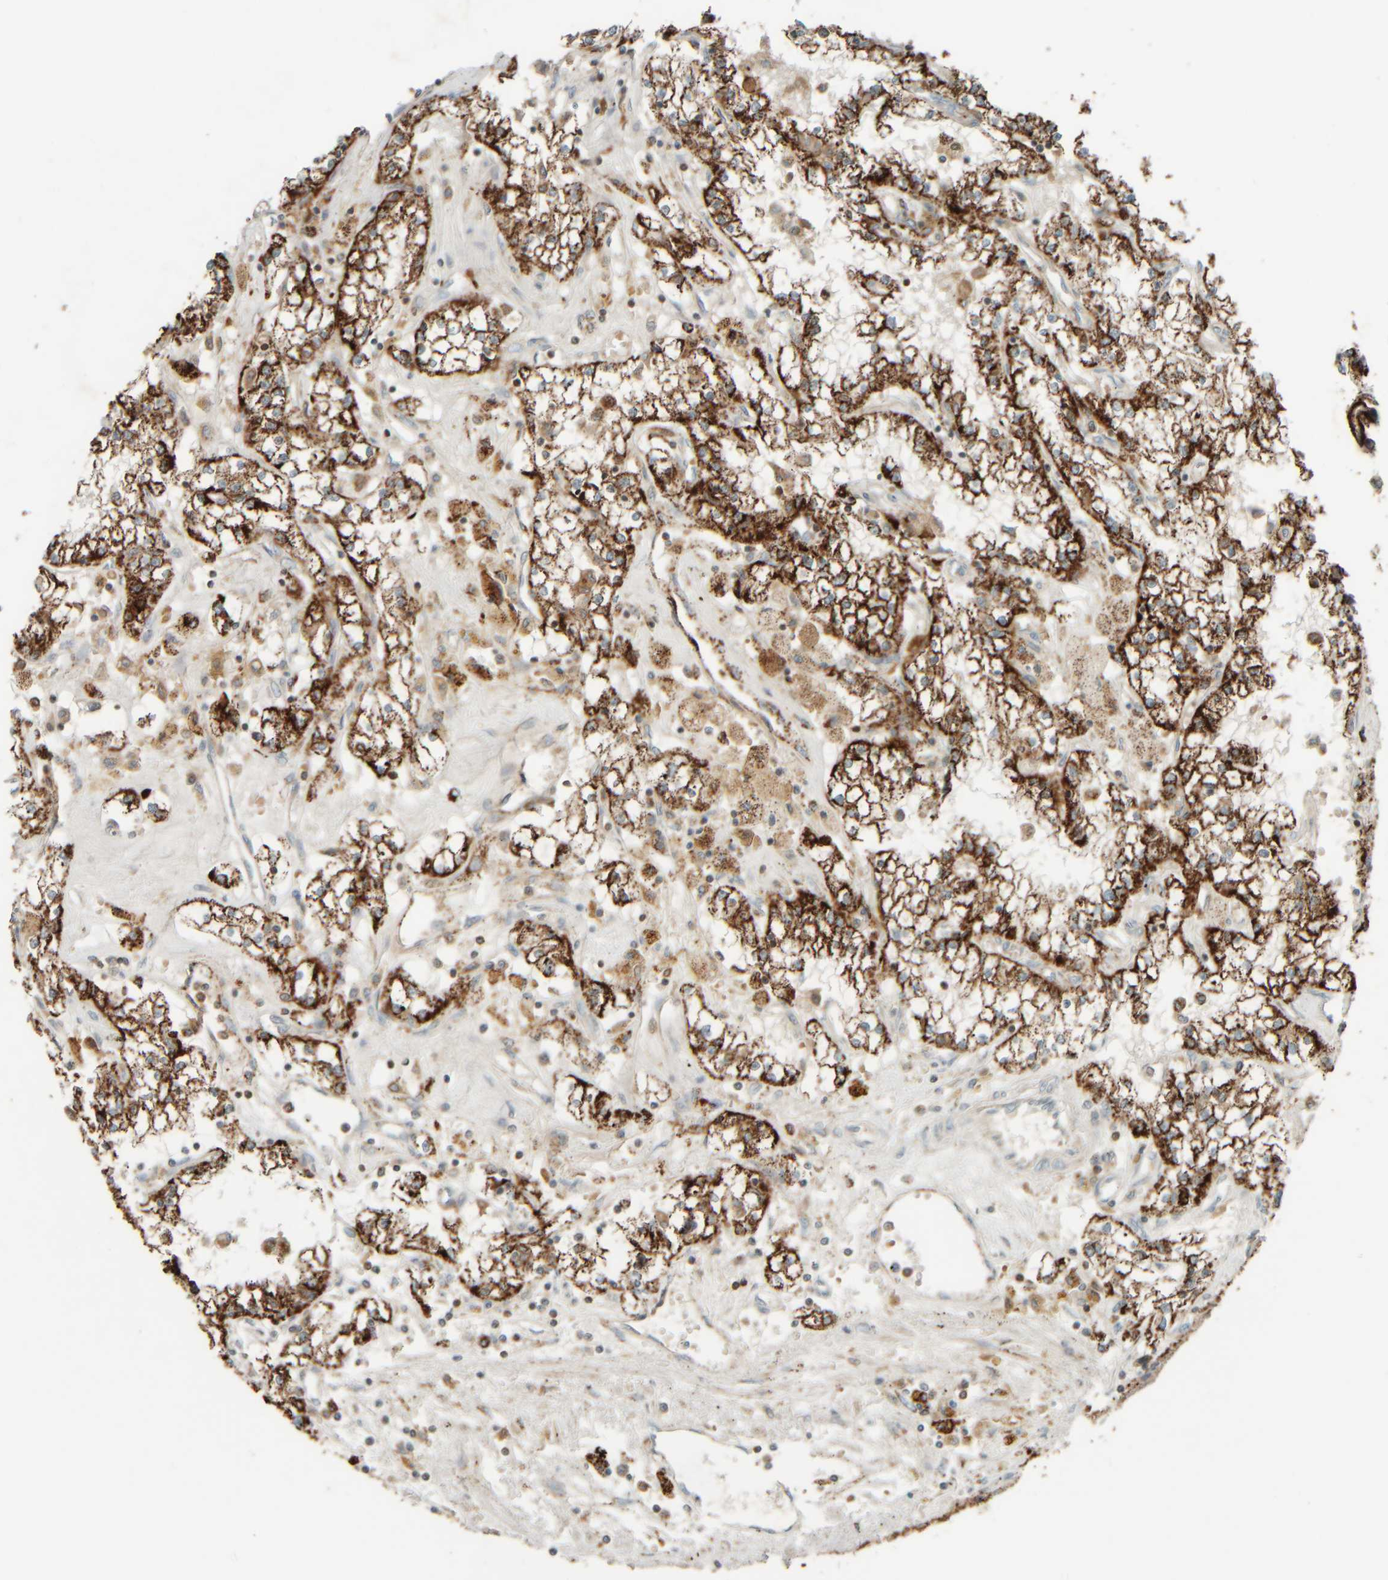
{"staining": {"intensity": "strong", "quantity": ">75%", "location": "cytoplasmic/membranous"}, "tissue": "renal cancer", "cell_type": "Tumor cells", "image_type": "cancer", "snomed": [{"axis": "morphology", "description": "Adenocarcinoma, NOS"}, {"axis": "topography", "description": "Kidney"}], "caption": "Human adenocarcinoma (renal) stained with a brown dye demonstrates strong cytoplasmic/membranous positive expression in approximately >75% of tumor cells.", "gene": "SPAG5", "patient": {"sex": "male", "age": 56}}